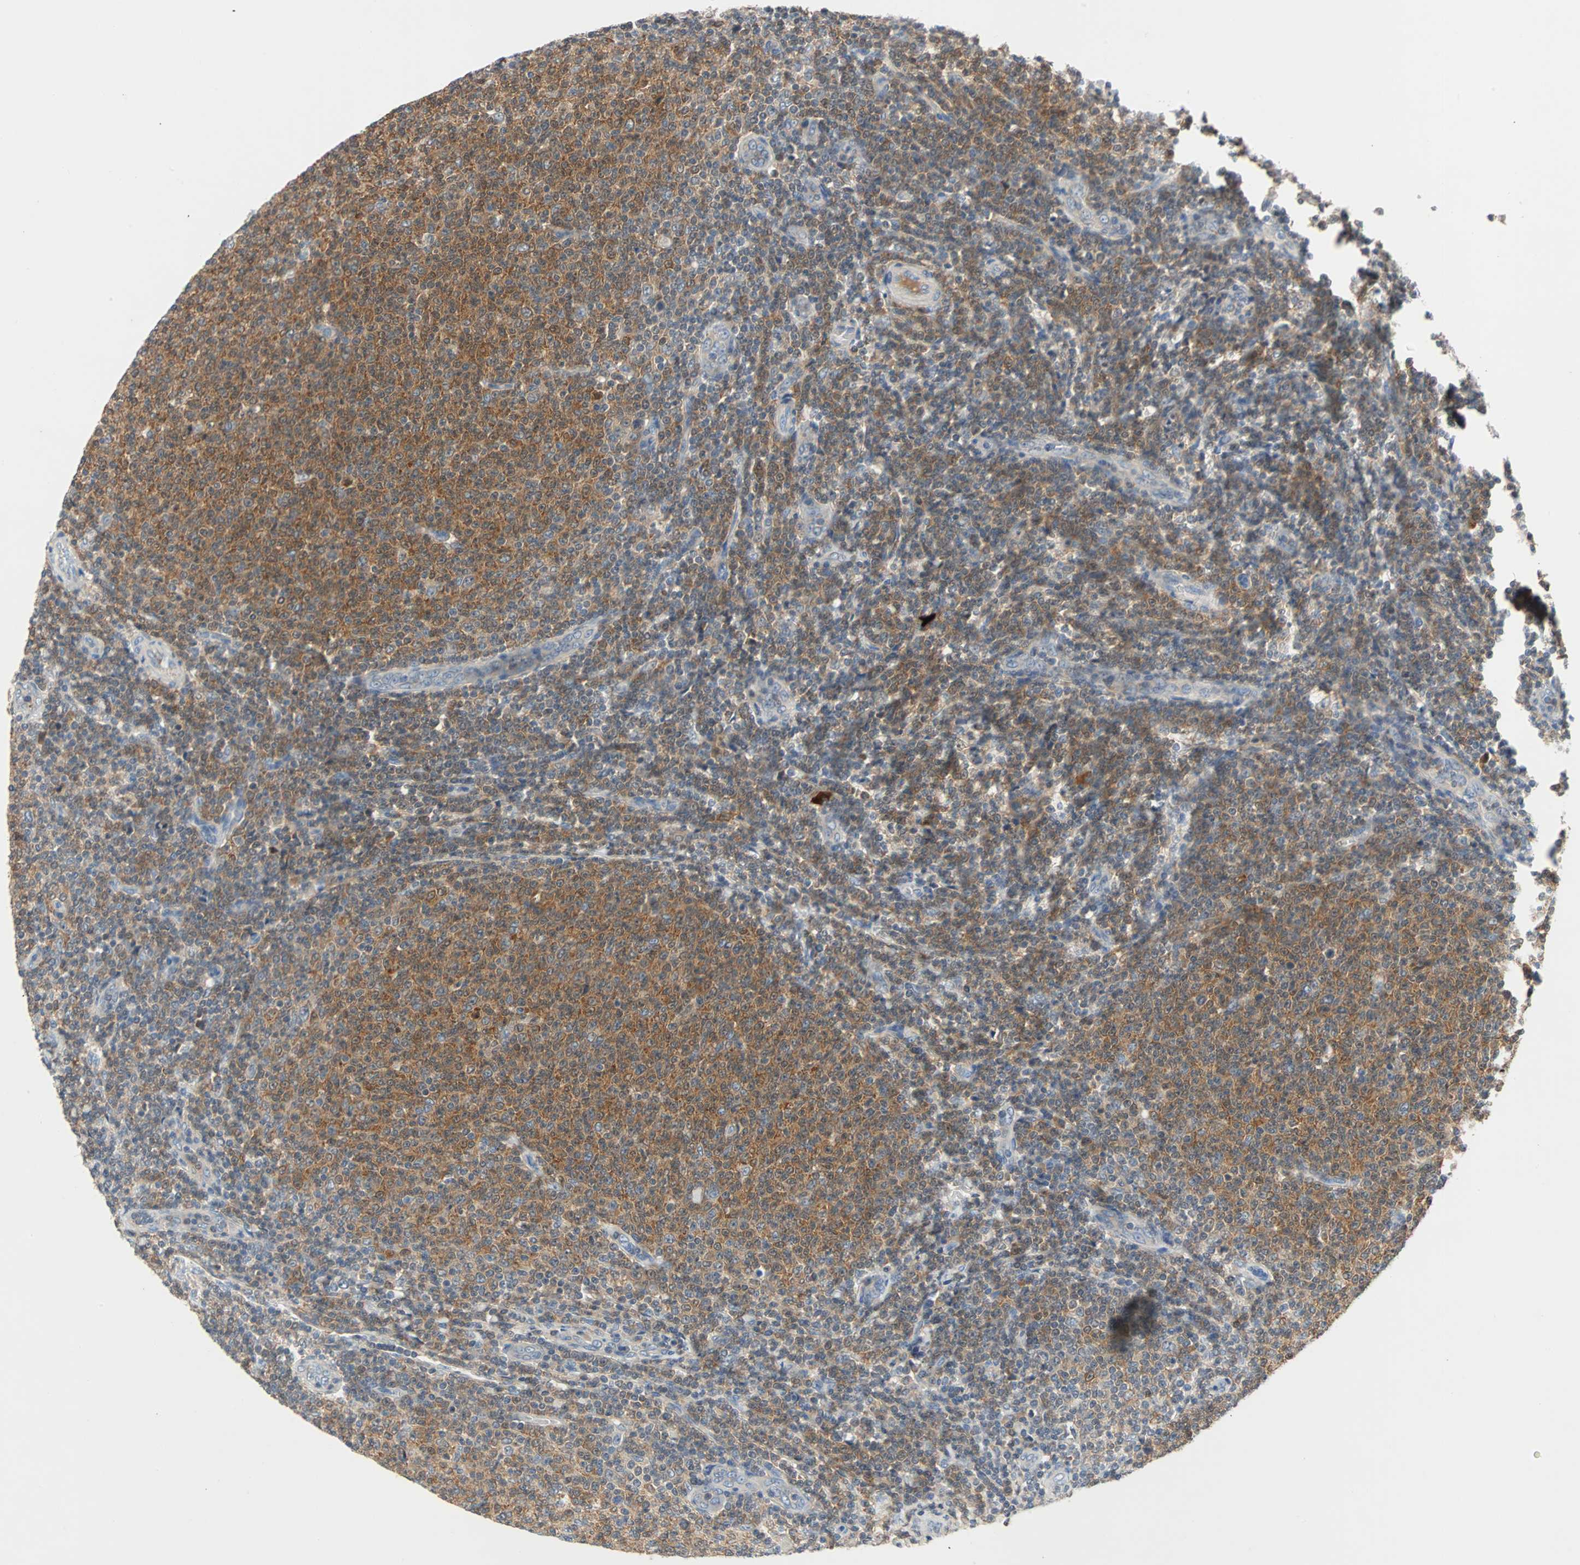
{"staining": {"intensity": "strong", "quantity": ">75%", "location": "cytoplasmic/membranous"}, "tissue": "lymphoma", "cell_type": "Tumor cells", "image_type": "cancer", "snomed": [{"axis": "morphology", "description": "Malignant lymphoma, non-Hodgkin's type, Low grade"}, {"axis": "topography", "description": "Lymph node"}], "caption": "Lymphoma stained with a protein marker displays strong staining in tumor cells.", "gene": "MAP4K1", "patient": {"sex": "male", "age": 66}}